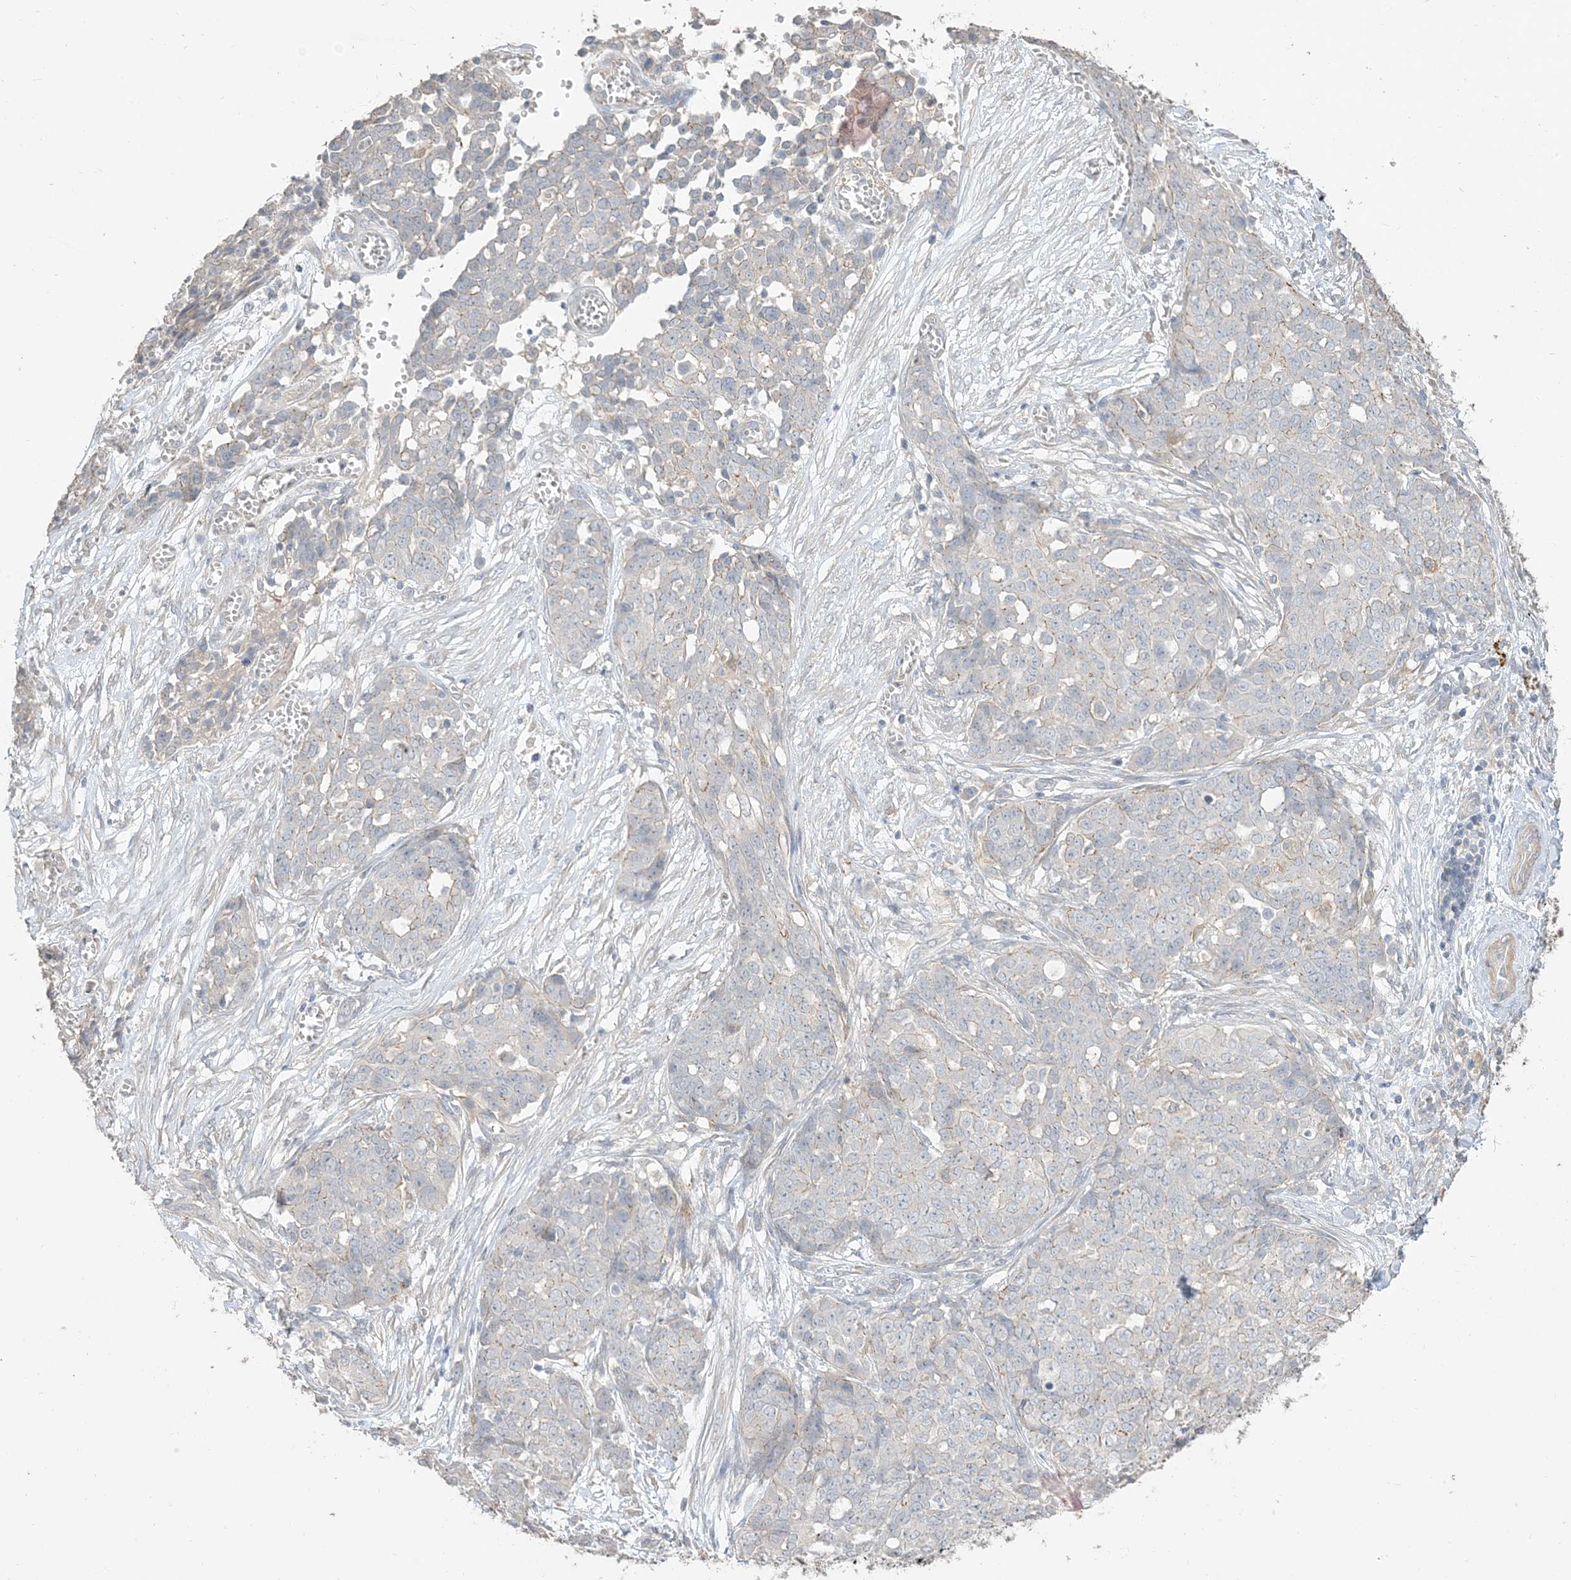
{"staining": {"intensity": "weak", "quantity": "<25%", "location": "cytoplasmic/membranous"}, "tissue": "ovarian cancer", "cell_type": "Tumor cells", "image_type": "cancer", "snomed": [{"axis": "morphology", "description": "Cystadenocarcinoma, serous, NOS"}, {"axis": "topography", "description": "Soft tissue"}, {"axis": "topography", "description": "Ovary"}], "caption": "DAB (3,3'-diaminobenzidine) immunohistochemical staining of human ovarian serous cystadenocarcinoma displays no significant staining in tumor cells.", "gene": "RNF175", "patient": {"sex": "female", "age": 57}}